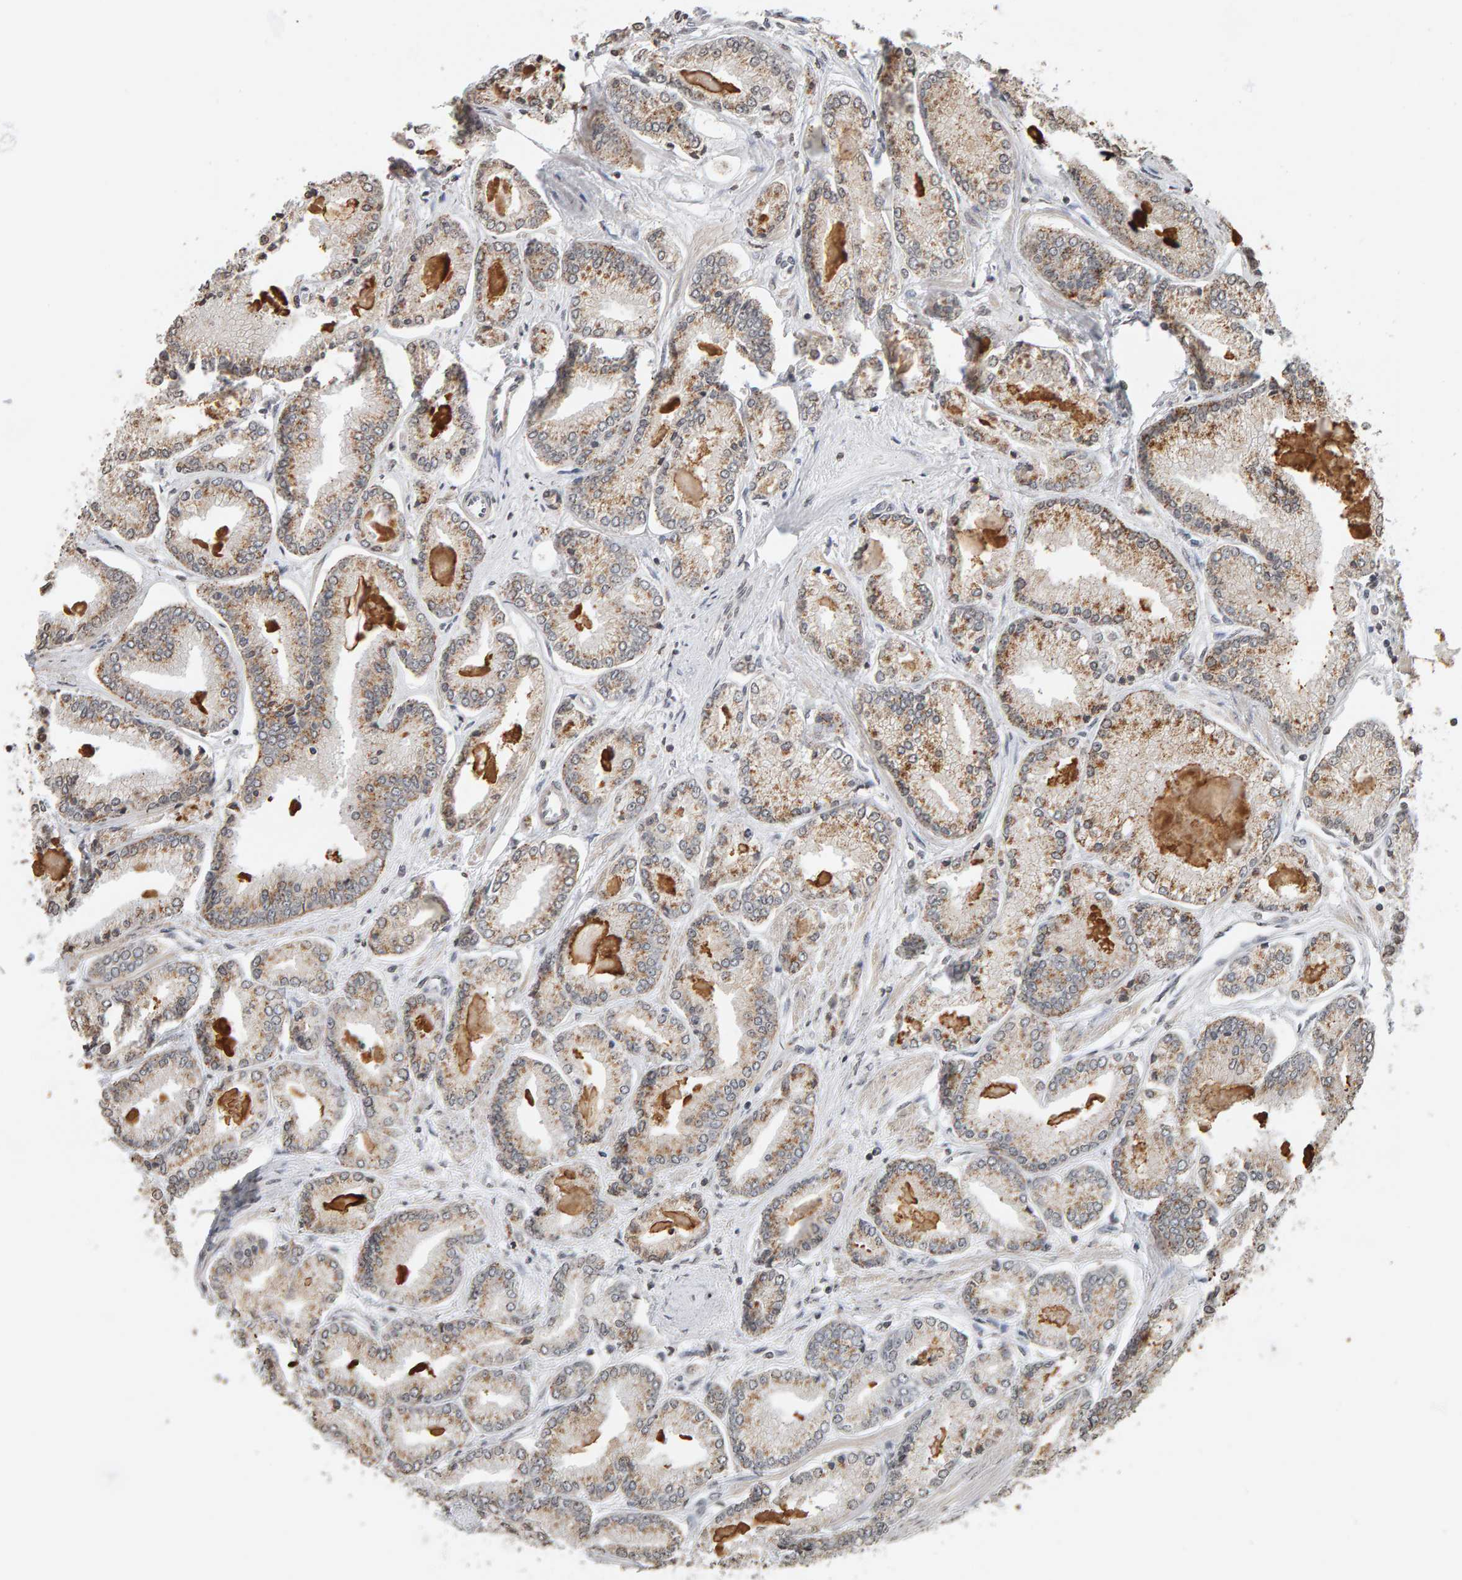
{"staining": {"intensity": "moderate", "quantity": "25%-75%", "location": "cytoplasmic/membranous"}, "tissue": "prostate cancer", "cell_type": "Tumor cells", "image_type": "cancer", "snomed": [{"axis": "morphology", "description": "Adenocarcinoma, Low grade"}, {"axis": "topography", "description": "Prostate"}], "caption": "Immunohistochemistry of prostate cancer (low-grade adenocarcinoma) reveals medium levels of moderate cytoplasmic/membranous staining in approximately 25%-75% of tumor cells.", "gene": "AFF4", "patient": {"sex": "male", "age": 52}}